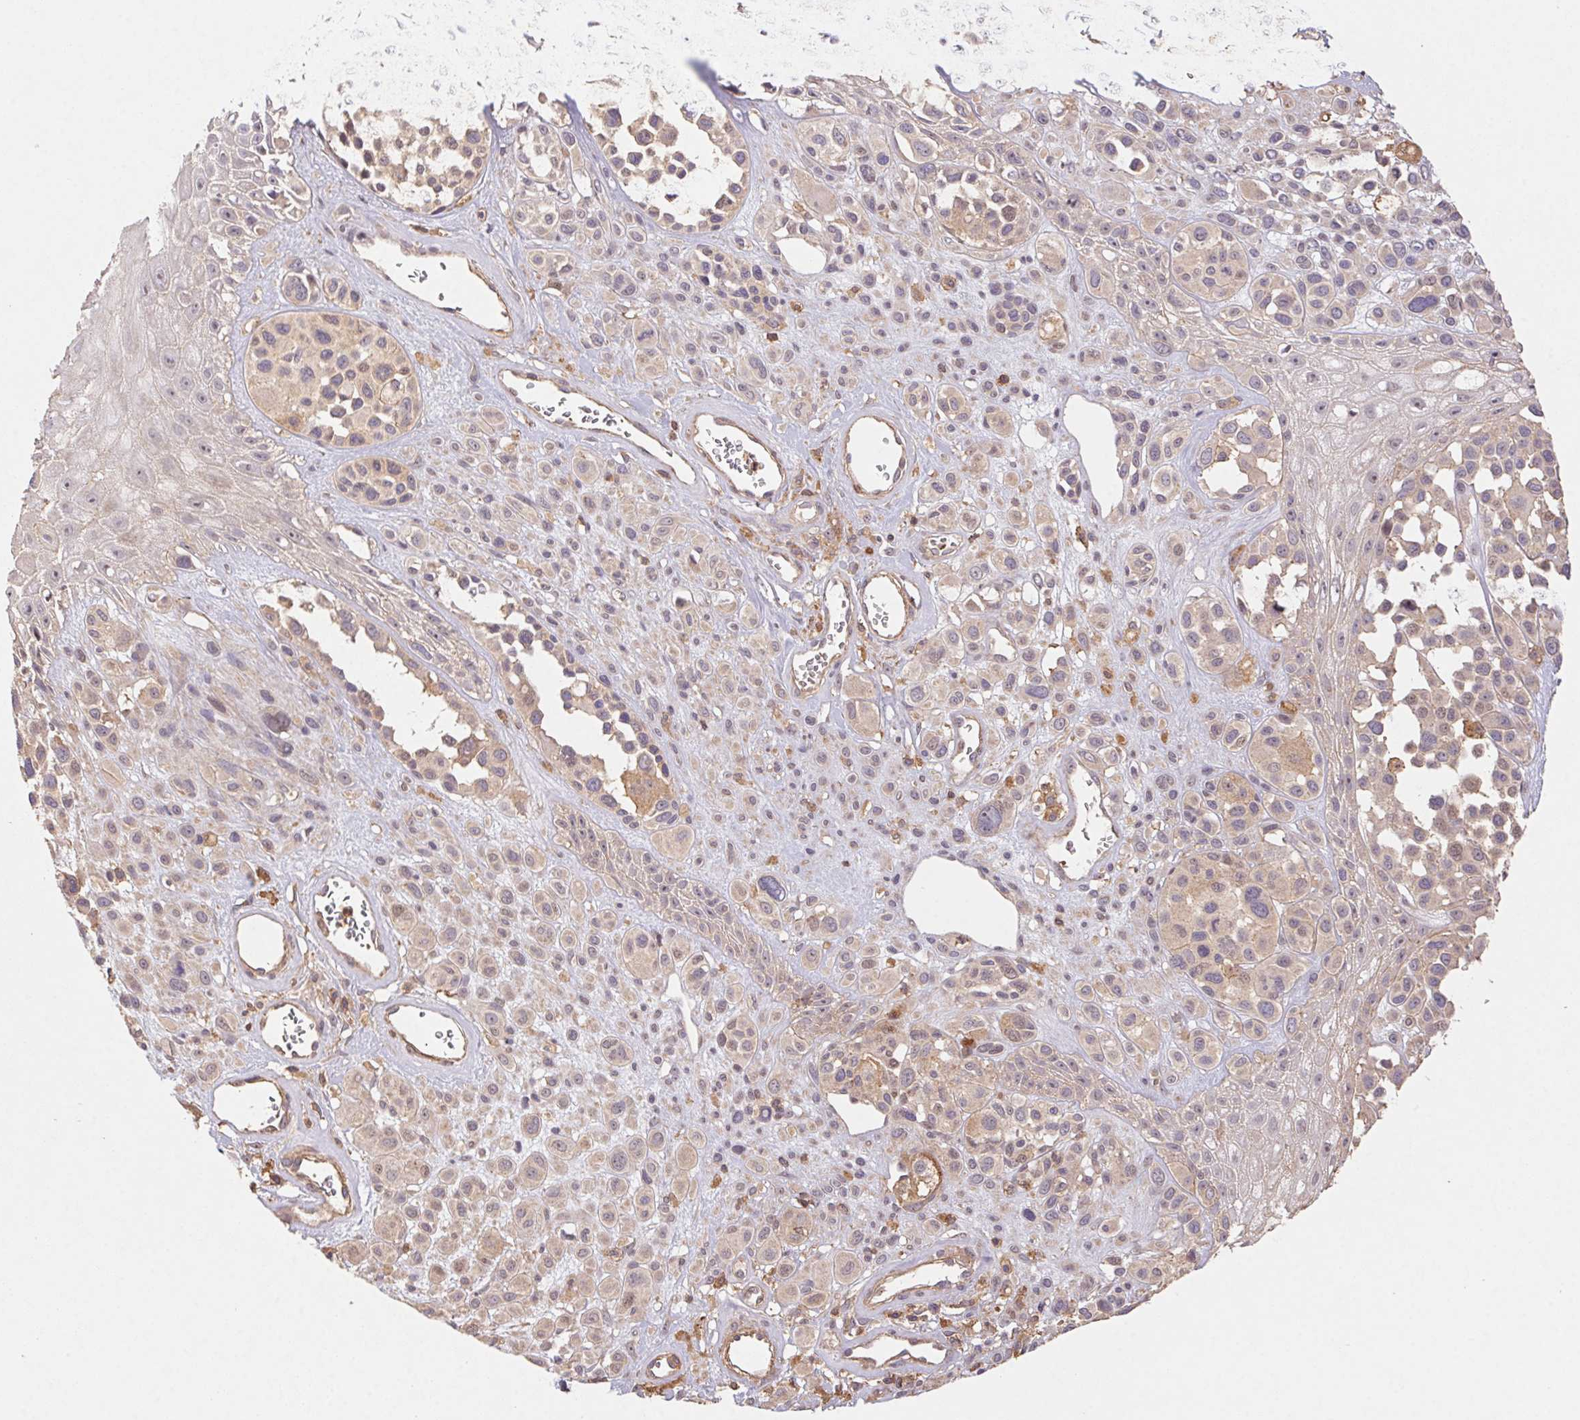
{"staining": {"intensity": "weak", "quantity": ">75%", "location": "cytoplasmic/membranous"}, "tissue": "melanoma", "cell_type": "Tumor cells", "image_type": "cancer", "snomed": [{"axis": "morphology", "description": "Malignant melanoma, NOS"}, {"axis": "topography", "description": "Skin"}], "caption": "Immunohistochemical staining of melanoma reveals weak cytoplasmic/membranous protein staining in approximately >75% of tumor cells.", "gene": "ATG10", "patient": {"sex": "male", "age": 77}}